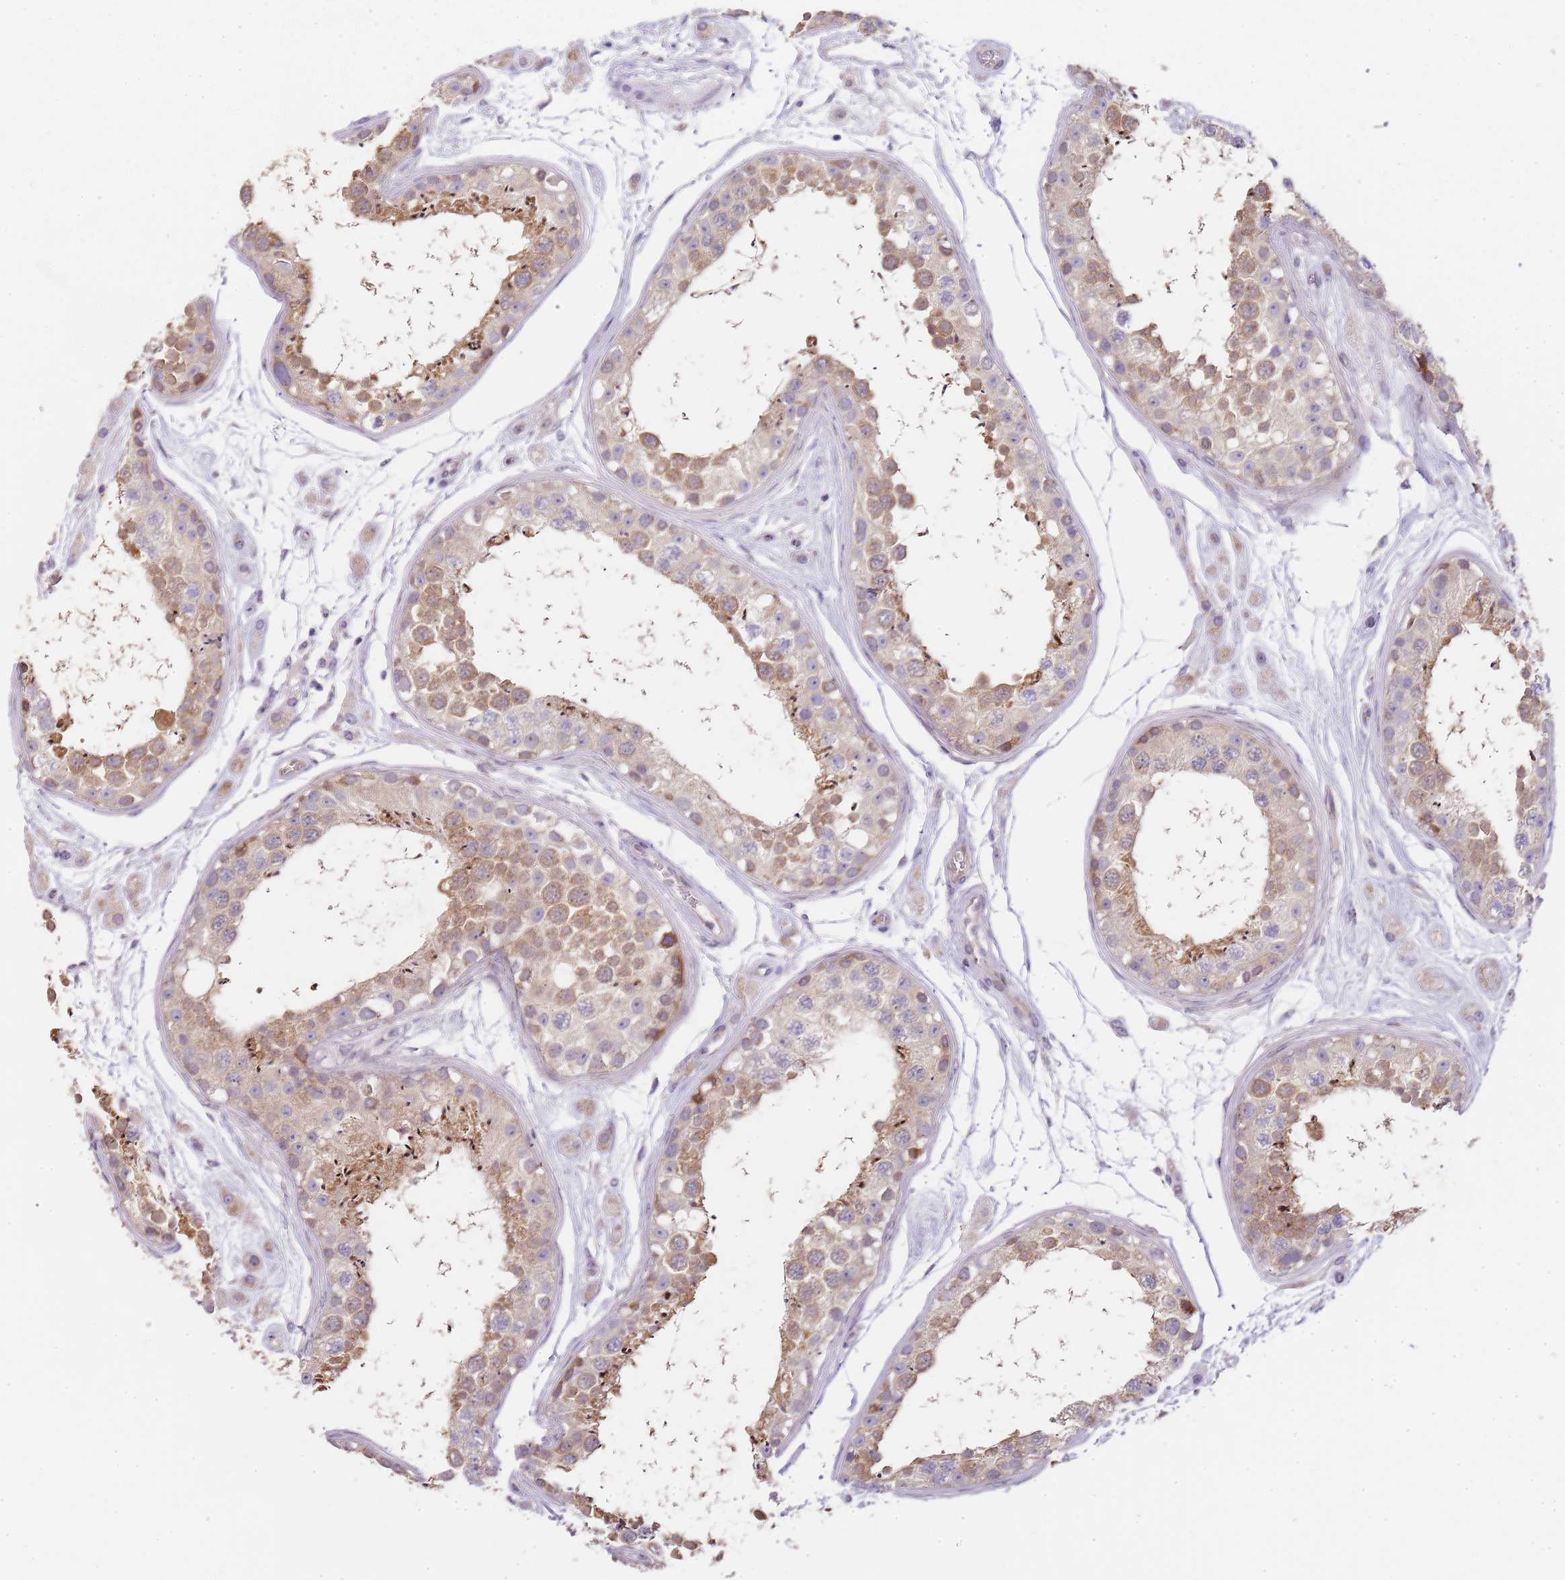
{"staining": {"intensity": "moderate", "quantity": "25%-75%", "location": "cytoplasmic/membranous"}, "tissue": "testis", "cell_type": "Cells in seminiferous ducts", "image_type": "normal", "snomed": [{"axis": "morphology", "description": "Normal tissue, NOS"}, {"axis": "topography", "description": "Testis"}], "caption": "Immunohistochemical staining of benign human testis displays moderate cytoplasmic/membranous protein staining in approximately 25%-75% of cells in seminiferous ducts.", "gene": "TBC1D9", "patient": {"sex": "male", "age": 25}}